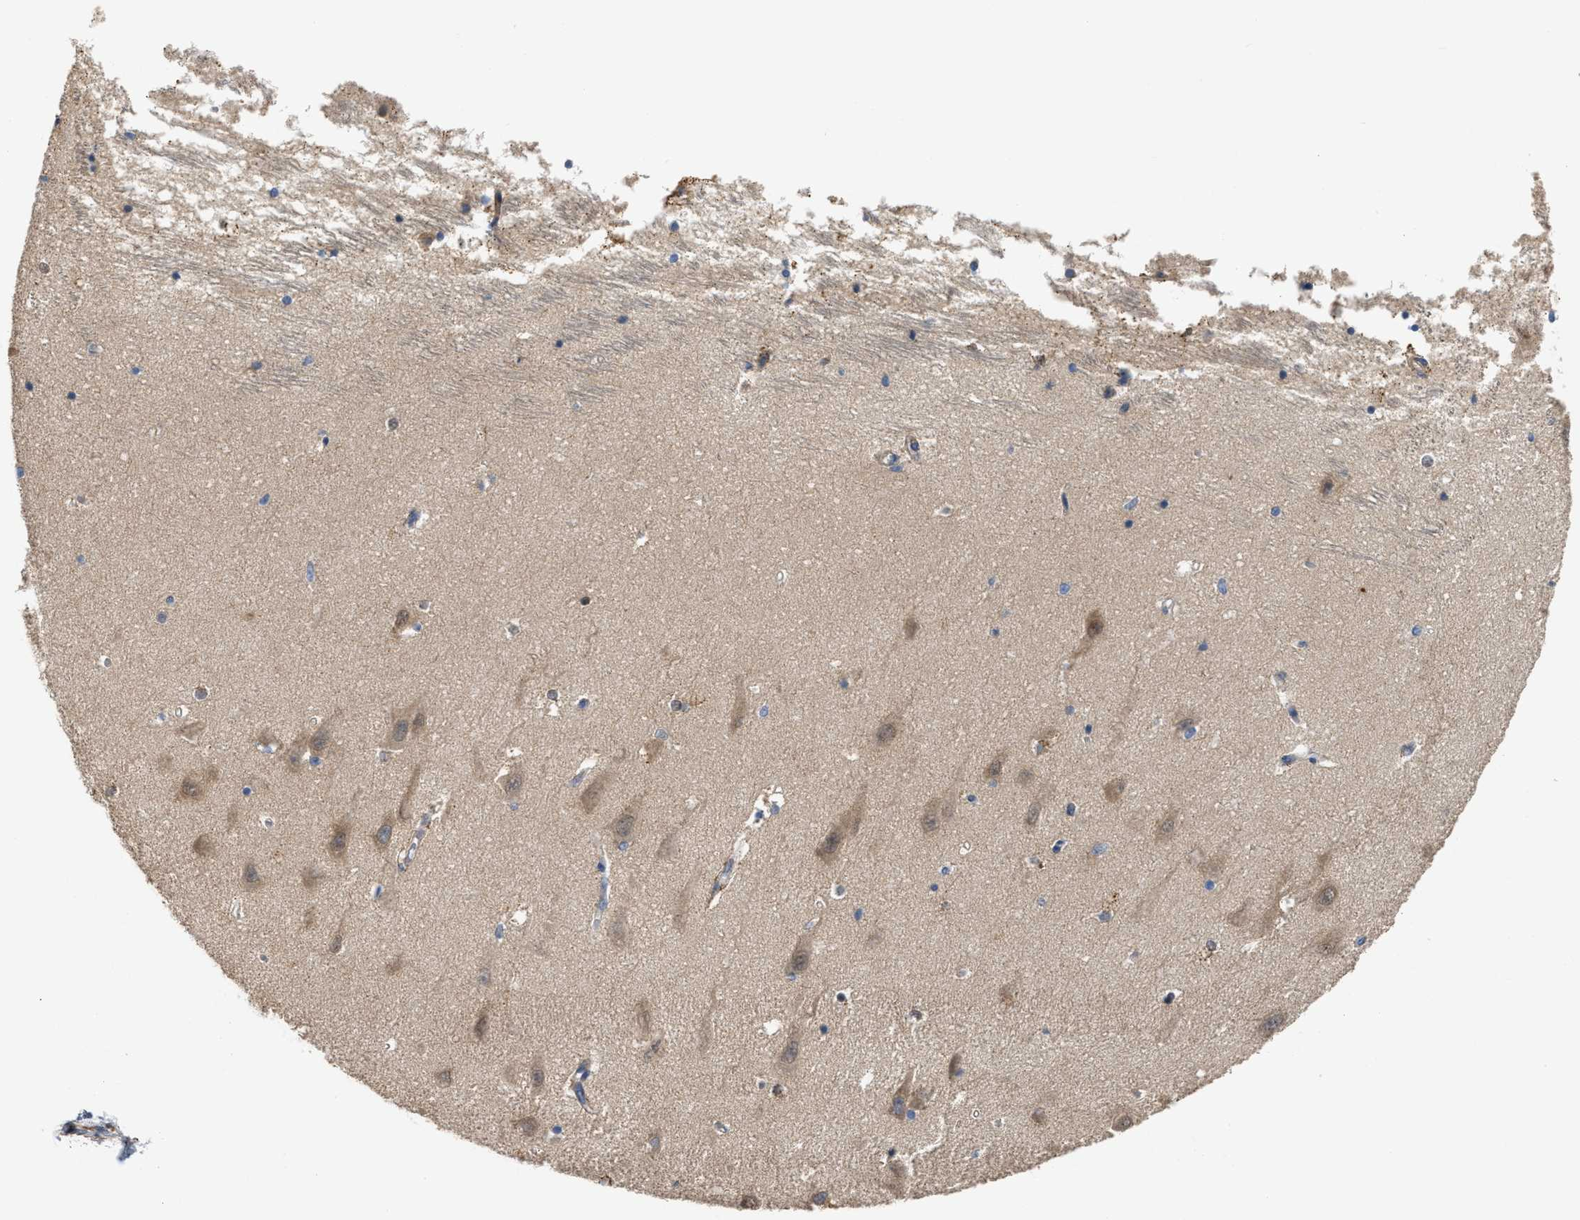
{"staining": {"intensity": "weak", "quantity": "<25%", "location": "cytoplasmic/membranous"}, "tissue": "hippocampus", "cell_type": "Glial cells", "image_type": "normal", "snomed": [{"axis": "morphology", "description": "Normal tissue, NOS"}, {"axis": "topography", "description": "Hippocampus"}], "caption": "This is a histopathology image of IHC staining of benign hippocampus, which shows no staining in glial cells.", "gene": "DHX58", "patient": {"sex": "male", "age": 45}}